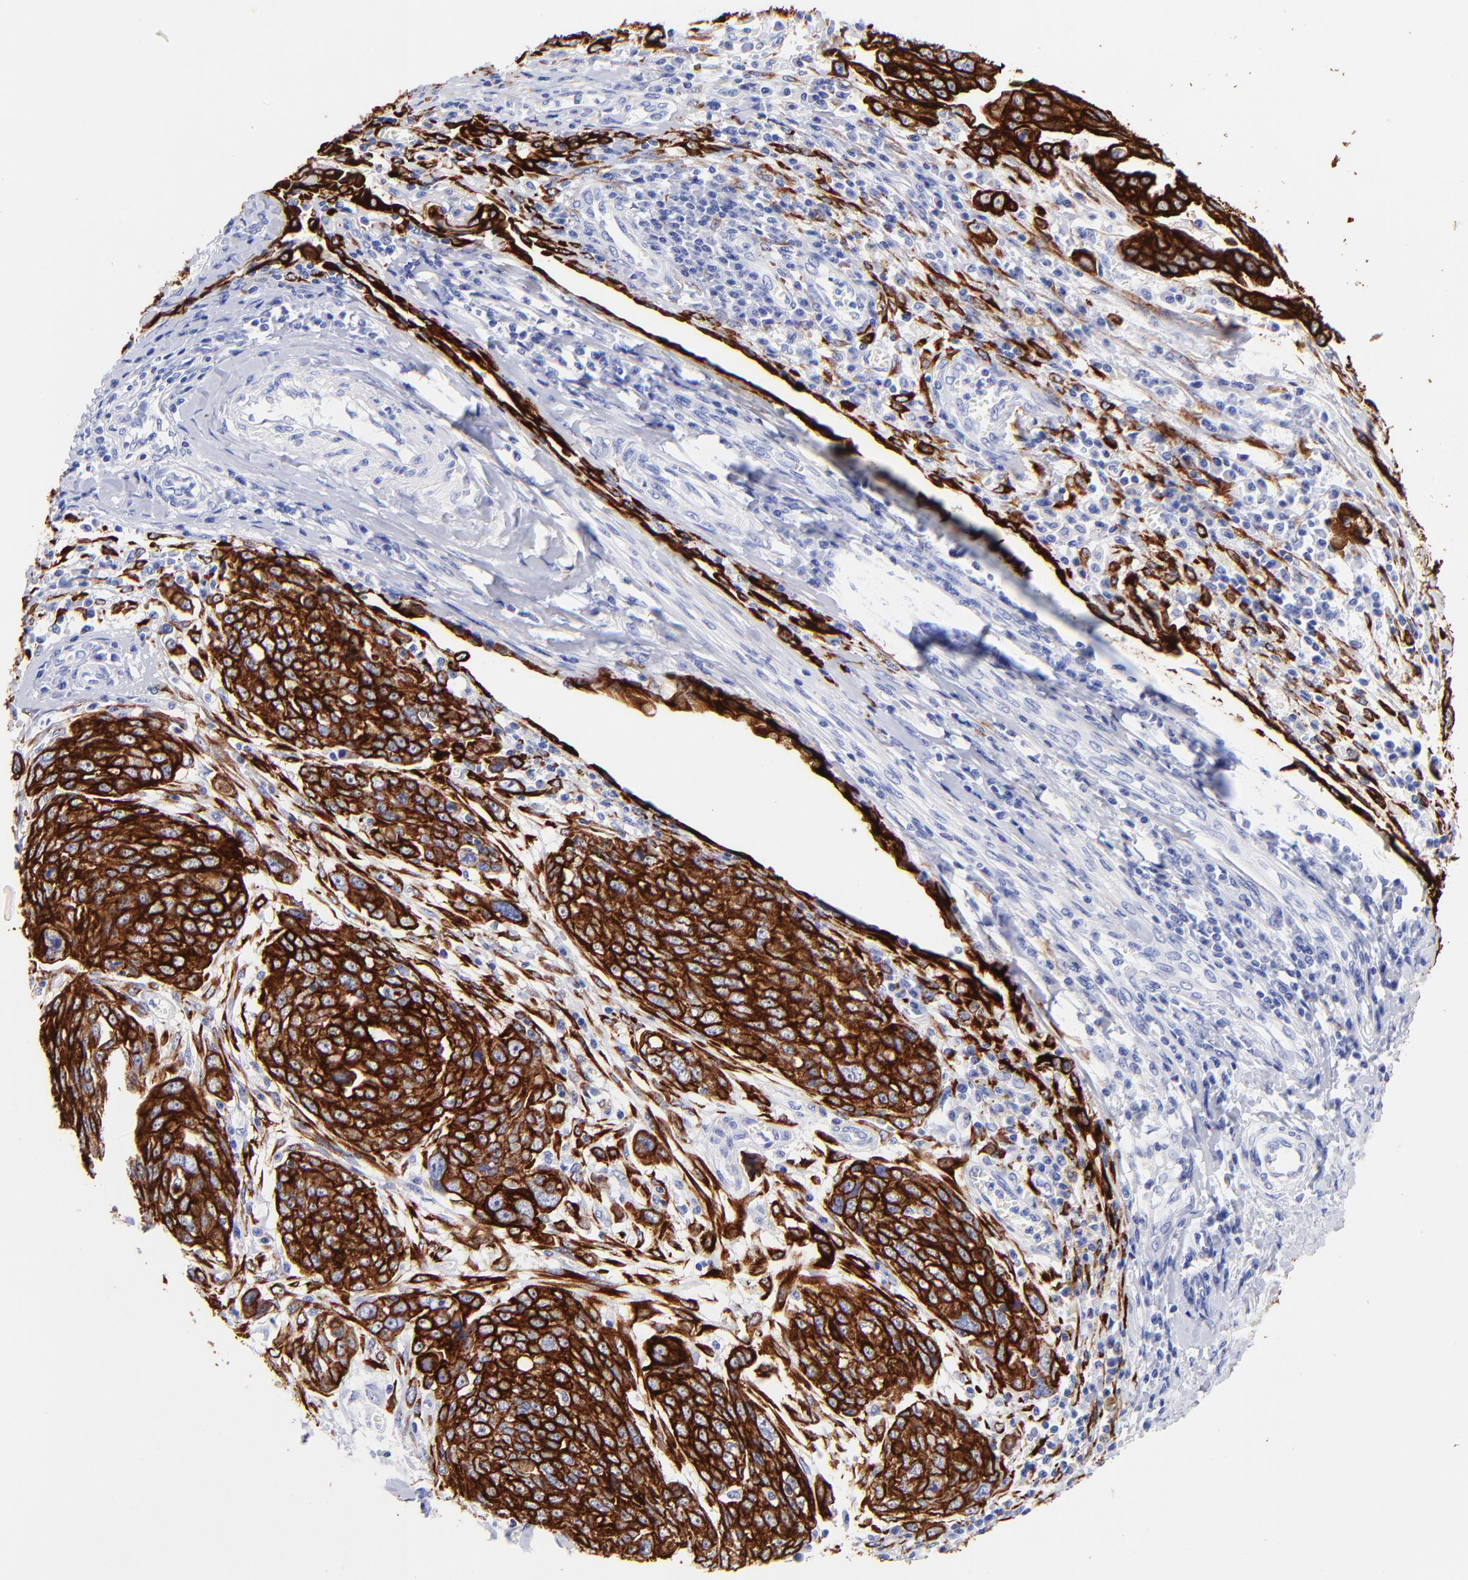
{"staining": {"intensity": "strong", "quantity": ">75%", "location": "cytoplasmic/membranous"}, "tissue": "ovarian cancer", "cell_type": "Tumor cells", "image_type": "cancer", "snomed": [{"axis": "morphology", "description": "Carcinoma, endometroid"}, {"axis": "topography", "description": "Ovary"}], "caption": "DAB immunohistochemical staining of human ovarian endometroid carcinoma shows strong cytoplasmic/membranous protein expression in about >75% of tumor cells.", "gene": "KRT19", "patient": {"sex": "female", "age": 75}}